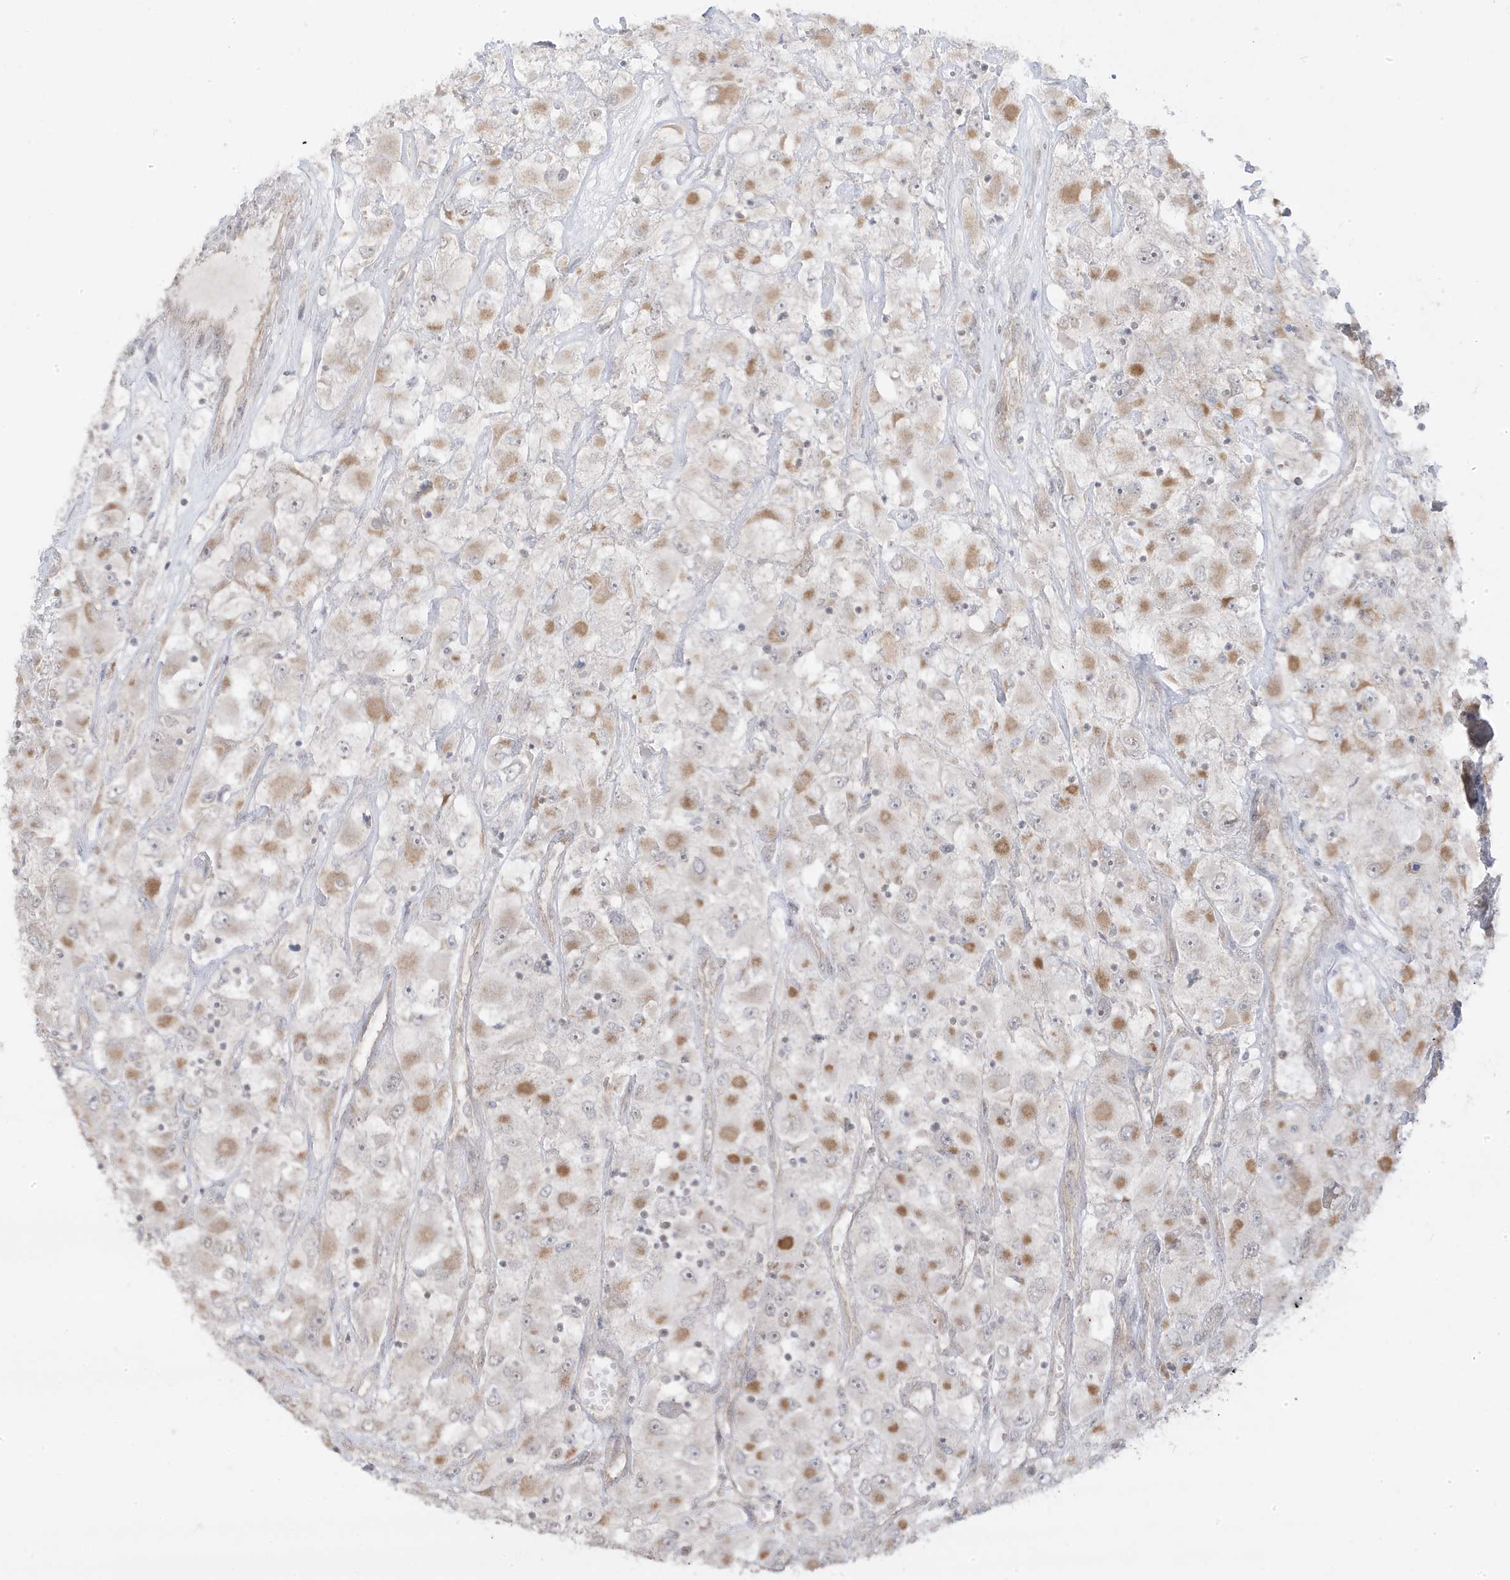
{"staining": {"intensity": "moderate", "quantity": "<25%", "location": "cytoplasmic/membranous"}, "tissue": "renal cancer", "cell_type": "Tumor cells", "image_type": "cancer", "snomed": [{"axis": "morphology", "description": "Adenocarcinoma, NOS"}, {"axis": "topography", "description": "Kidney"}], "caption": "High-power microscopy captured an IHC image of renal cancer (adenocarcinoma), revealing moderate cytoplasmic/membranous staining in about <25% of tumor cells.", "gene": "DNAJC12", "patient": {"sex": "female", "age": 52}}